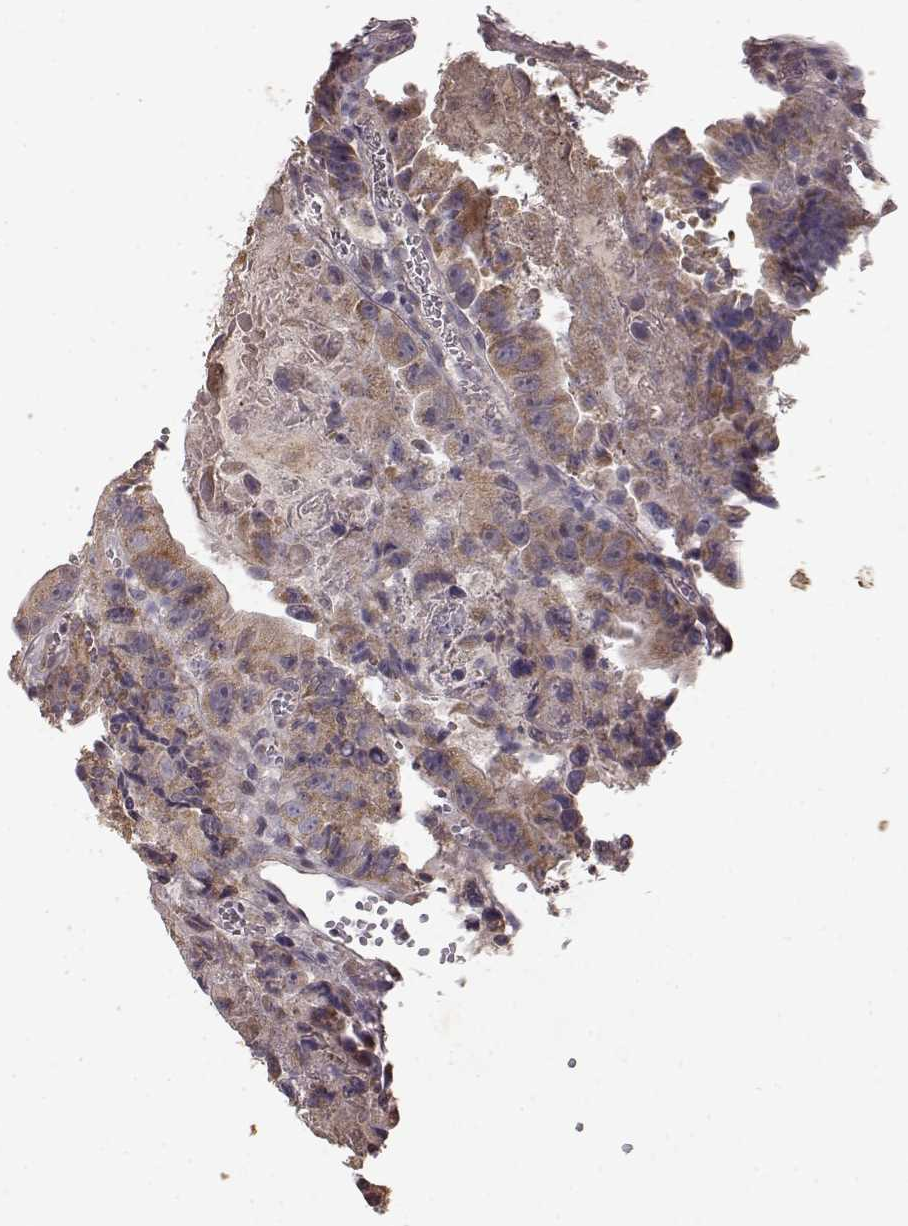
{"staining": {"intensity": "moderate", "quantity": "25%-75%", "location": "cytoplasmic/membranous"}, "tissue": "colorectal cancer", "cell_type": "Tumor cells", "image_type": "cancer", "snomed": [{"axis": "morphology", "description": "Adenocarcinoma, NOS"}, {"axis": "topography", "description": "Colon"}], "caption": "Colorectal cancer (adenocarcinoma) stained with DAB (3,3'-diaminobenzidine) immunohistochemistry (IHC) demonstrates medium levels of moderate cytoplasmic/membranous positivity in approximately 25%-75% of tumor cells. (Brightfield microscopy of DAB IHC at high magnification).", "gene": "BACH2", "patient": {"sex": "female", "age": 86}}